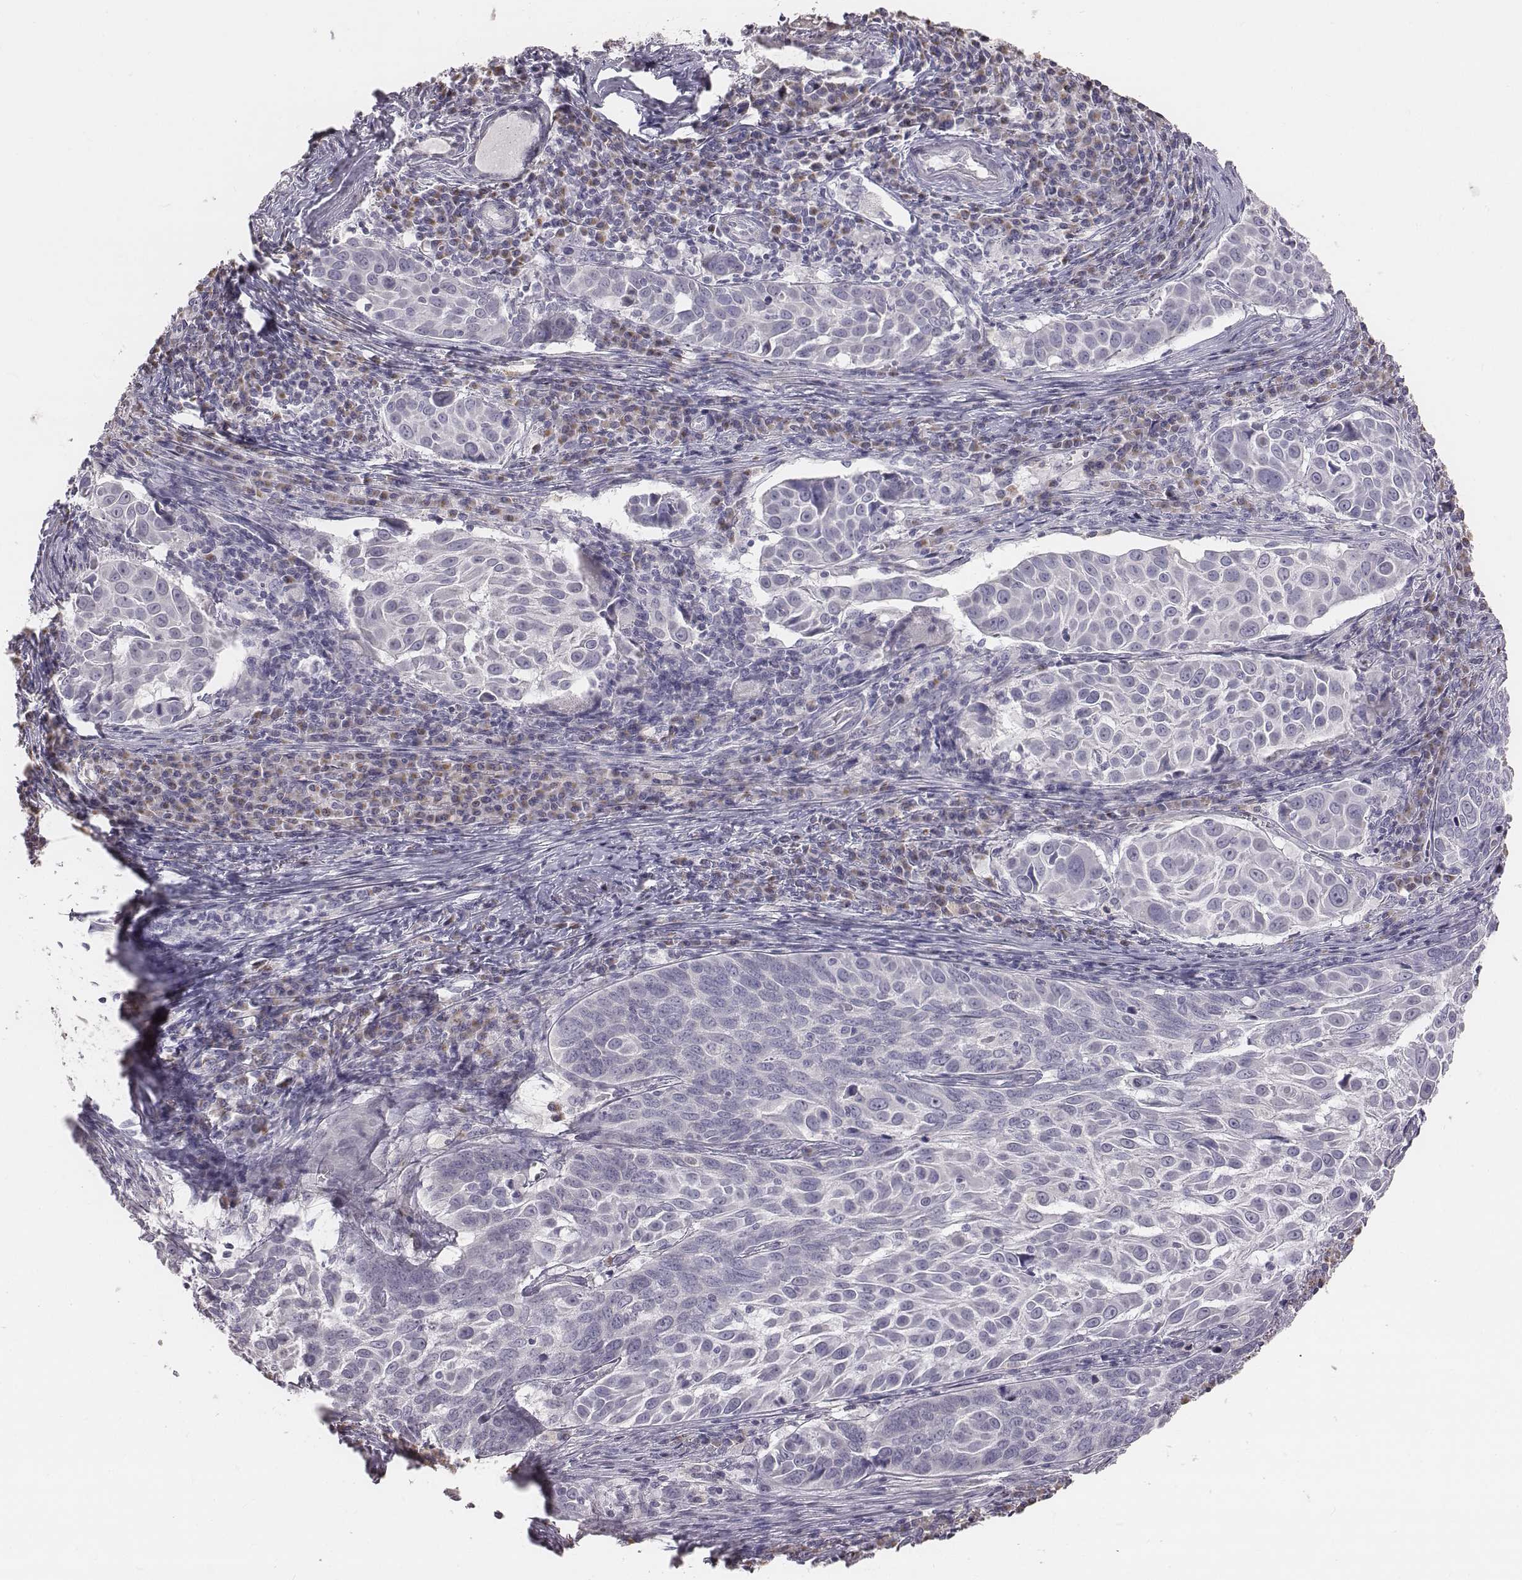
{"staining": {"intensity": "negative", "quantity": "none", "location": "none"}, "tissue": "lung cancer", "cell_type": "Tumor cells", "image_type": "cancer", "snomed": [{"axis": "morphology", "description": "Squamous cell carcinoma, NOS"}, {"axis": "topography", "description": "Lung"}], "caption": "Protein analysis of lung cancer (squamous cell carcinoma) shows no significant staining in tumor cells.", "gene": "C6orf58", "patient": {"sex": "male", "age": 57}}